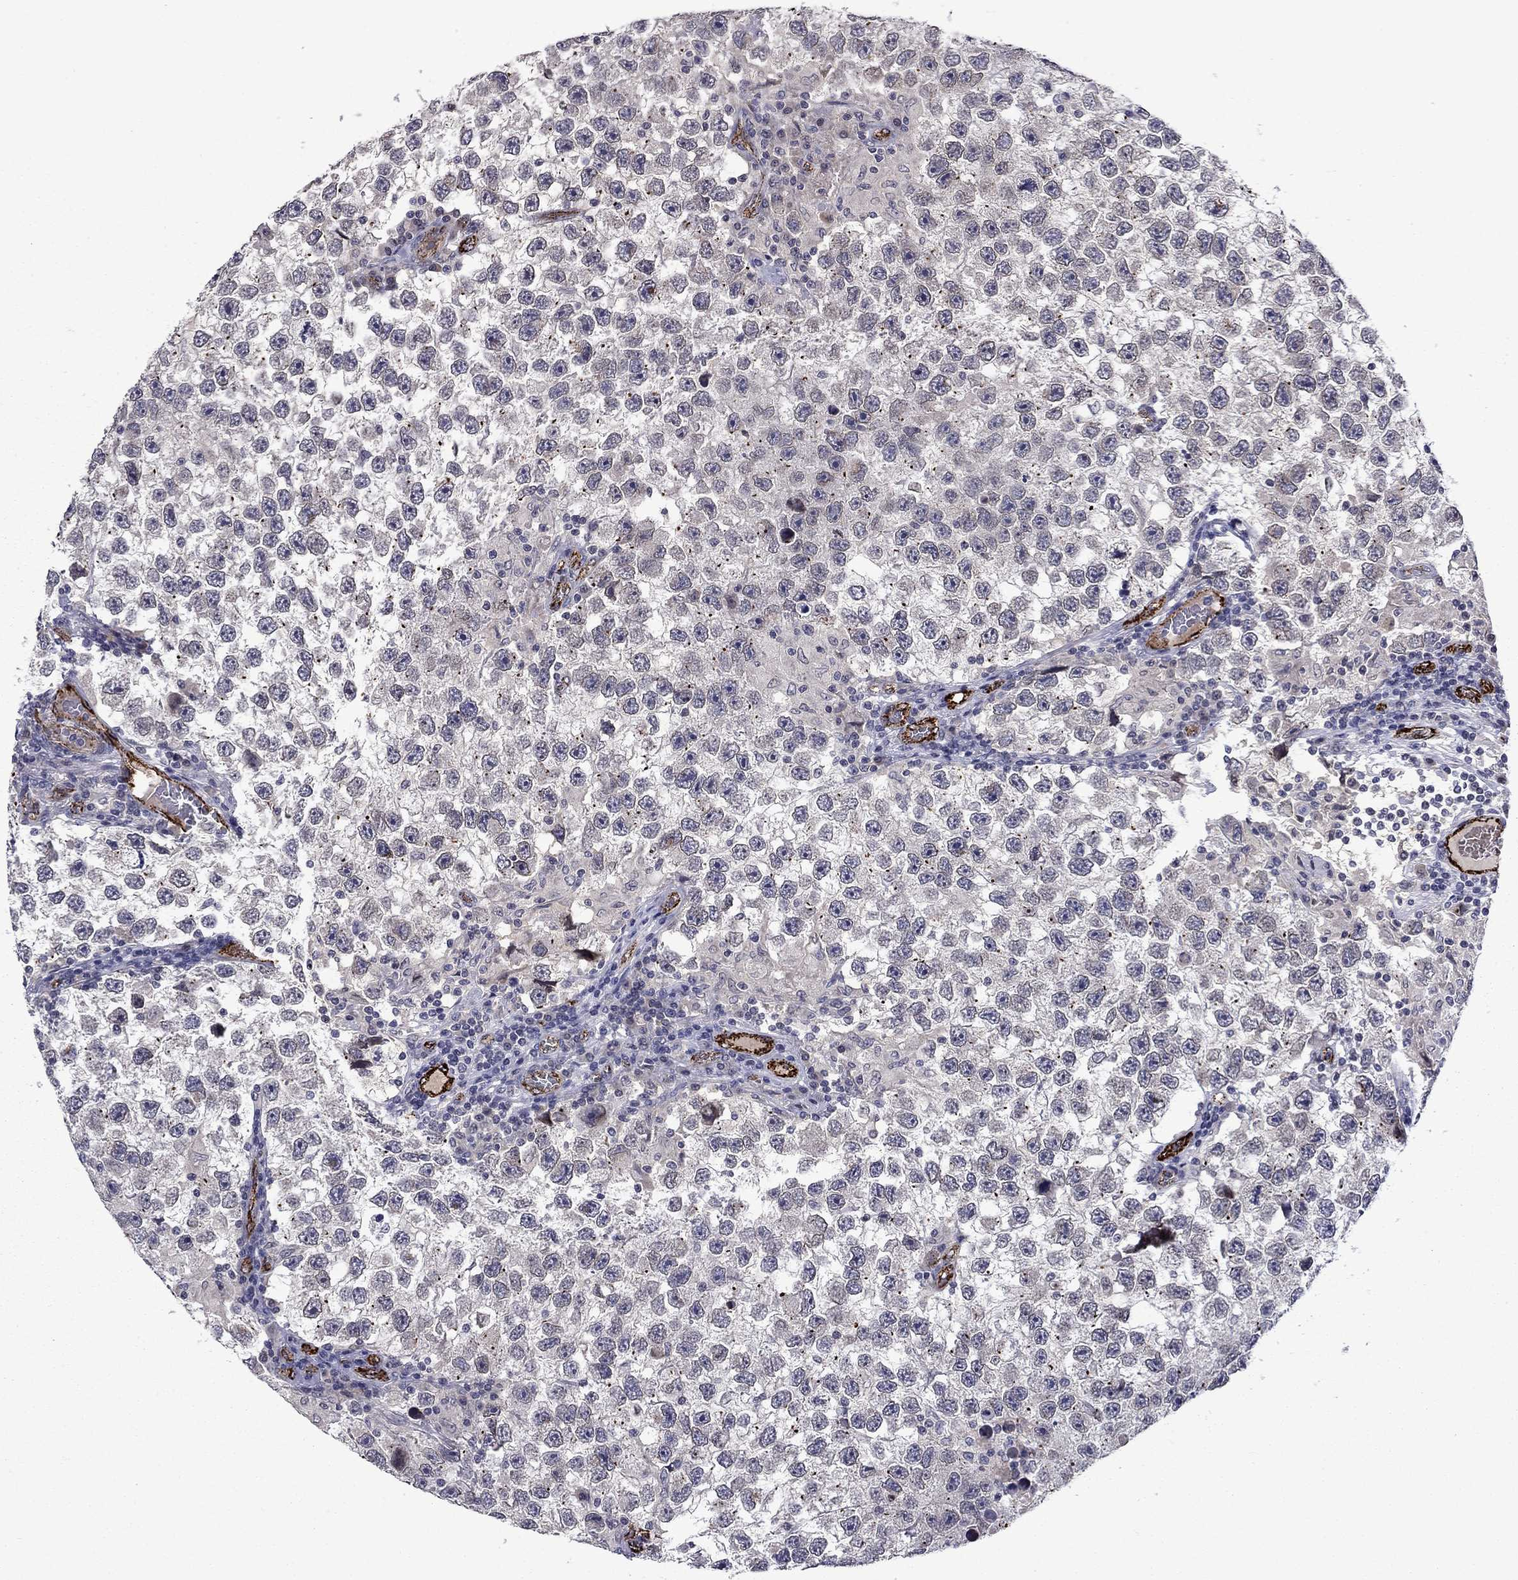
{"staining": {"intensity": "negative", "quantity": "none", "location": "none"}, "tissue": "testis cancer", "cell_type": "Tumor cells", "image_type": "cancer", "snomed": [{"axis": "morphology", "description": "Seminoma, NOS"}, {"axis": "topography", "description": "Testis"}], "caption": "Testis seminoma was stained to show a protein in brown. There is no significant expression in tumor cells. The staining is performed using DAB brown chromogen with nuclei counter-stained in using hematoxylin.", "gene": "SLITRK1", "patient": {"sex": "male", "age": 26}}